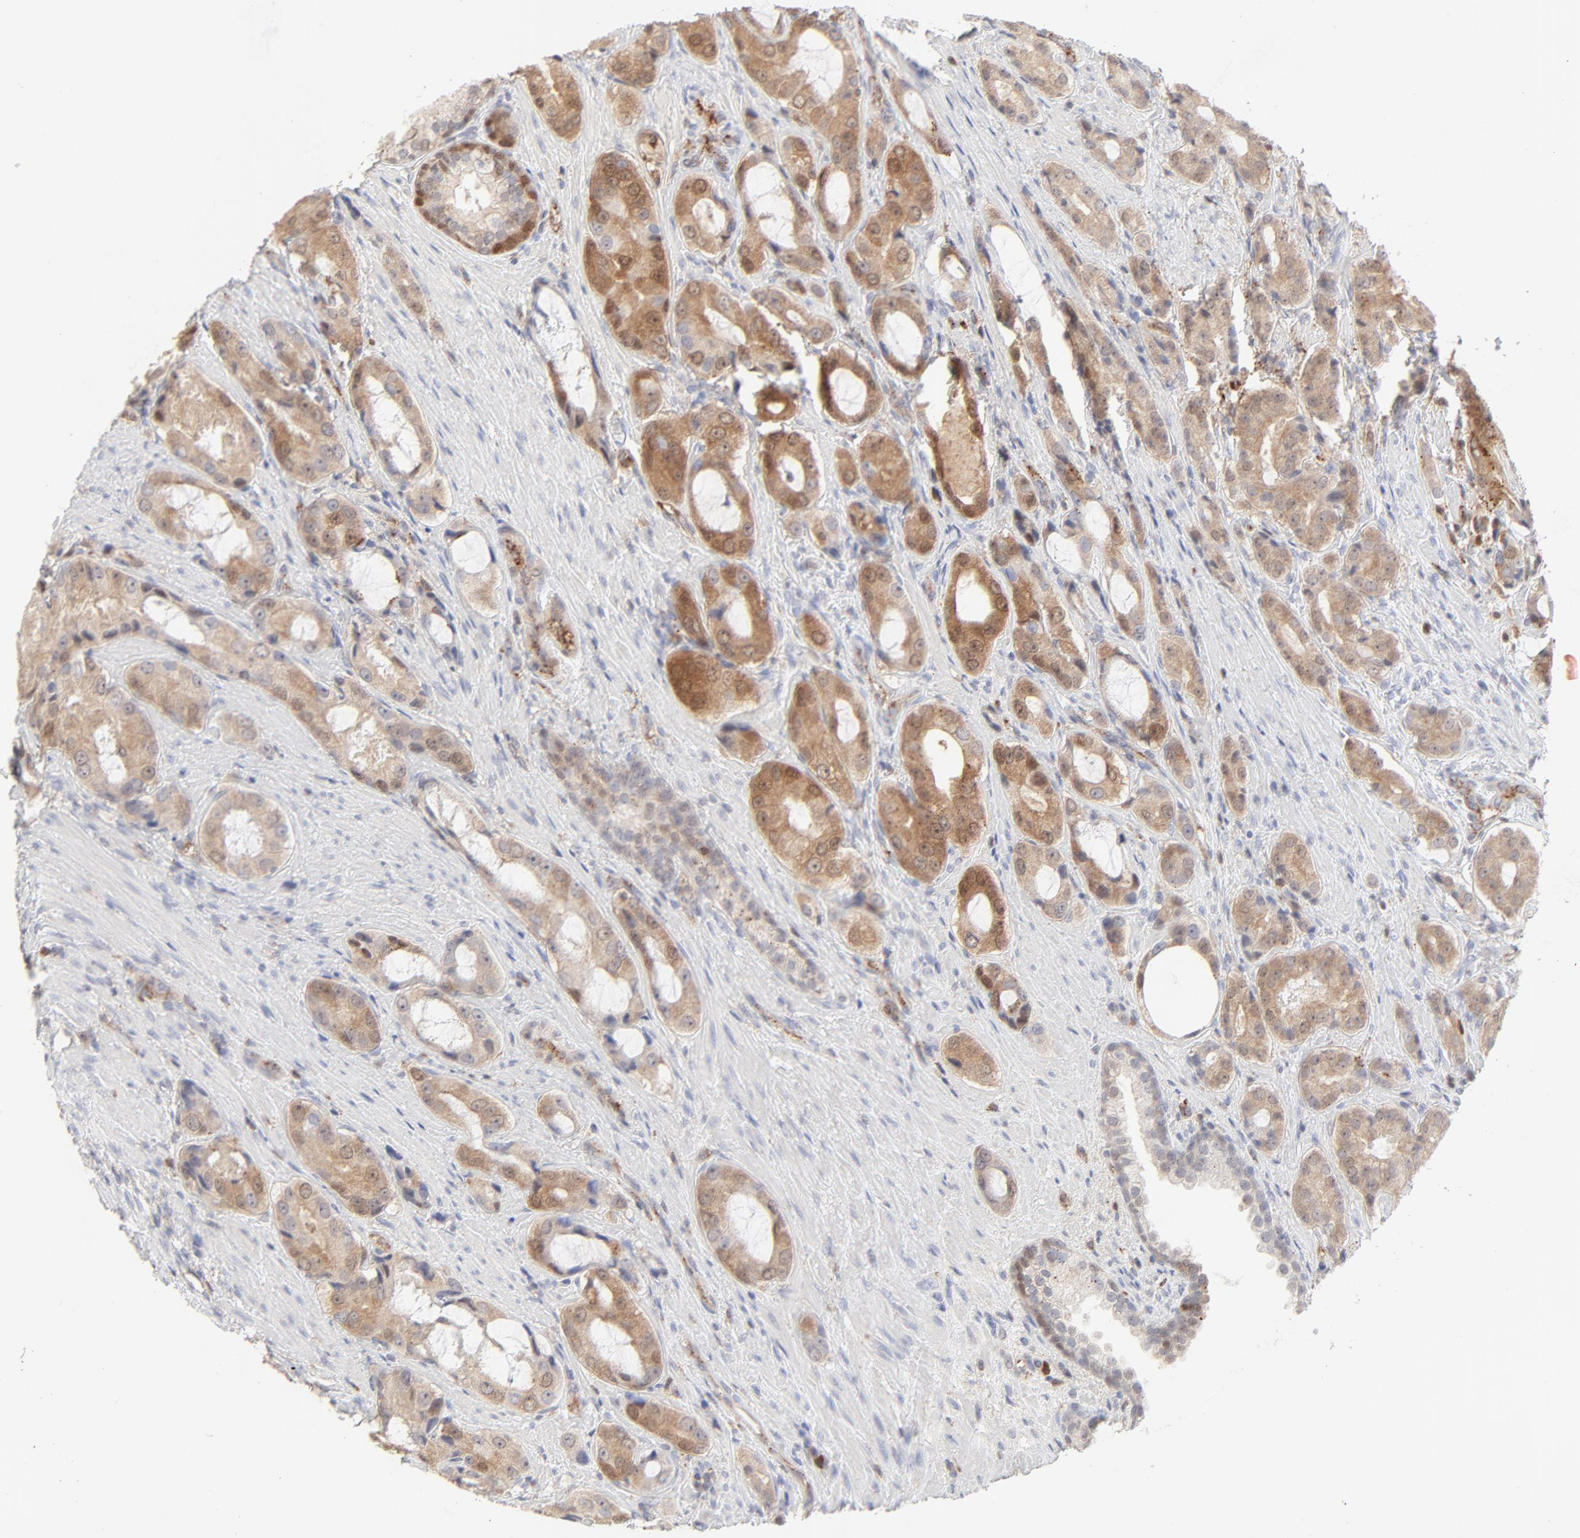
{"staining": {"intensity": "moderate", "quantity": "25%-75%", "location": "cytoplasmic/membranous"}, "tissue": "prostate cancer", "cell_type": "Tumor cells", "image_type": "cancer", "snomed": [{"axis": "morphology", "description": "Adenocarcinoma, High grade"}, {"axis": "topography", "description": "Prostate"}], "caption": "About 25%-75% of tumor cells in prostate high-grade adenocarcinoma reveal moderate cytoplasmic/membranous protein expression as visualized by brown immunohistochemical staining.", "gene": "CDK6", "patient": {"sex": "male", "age": 72}}